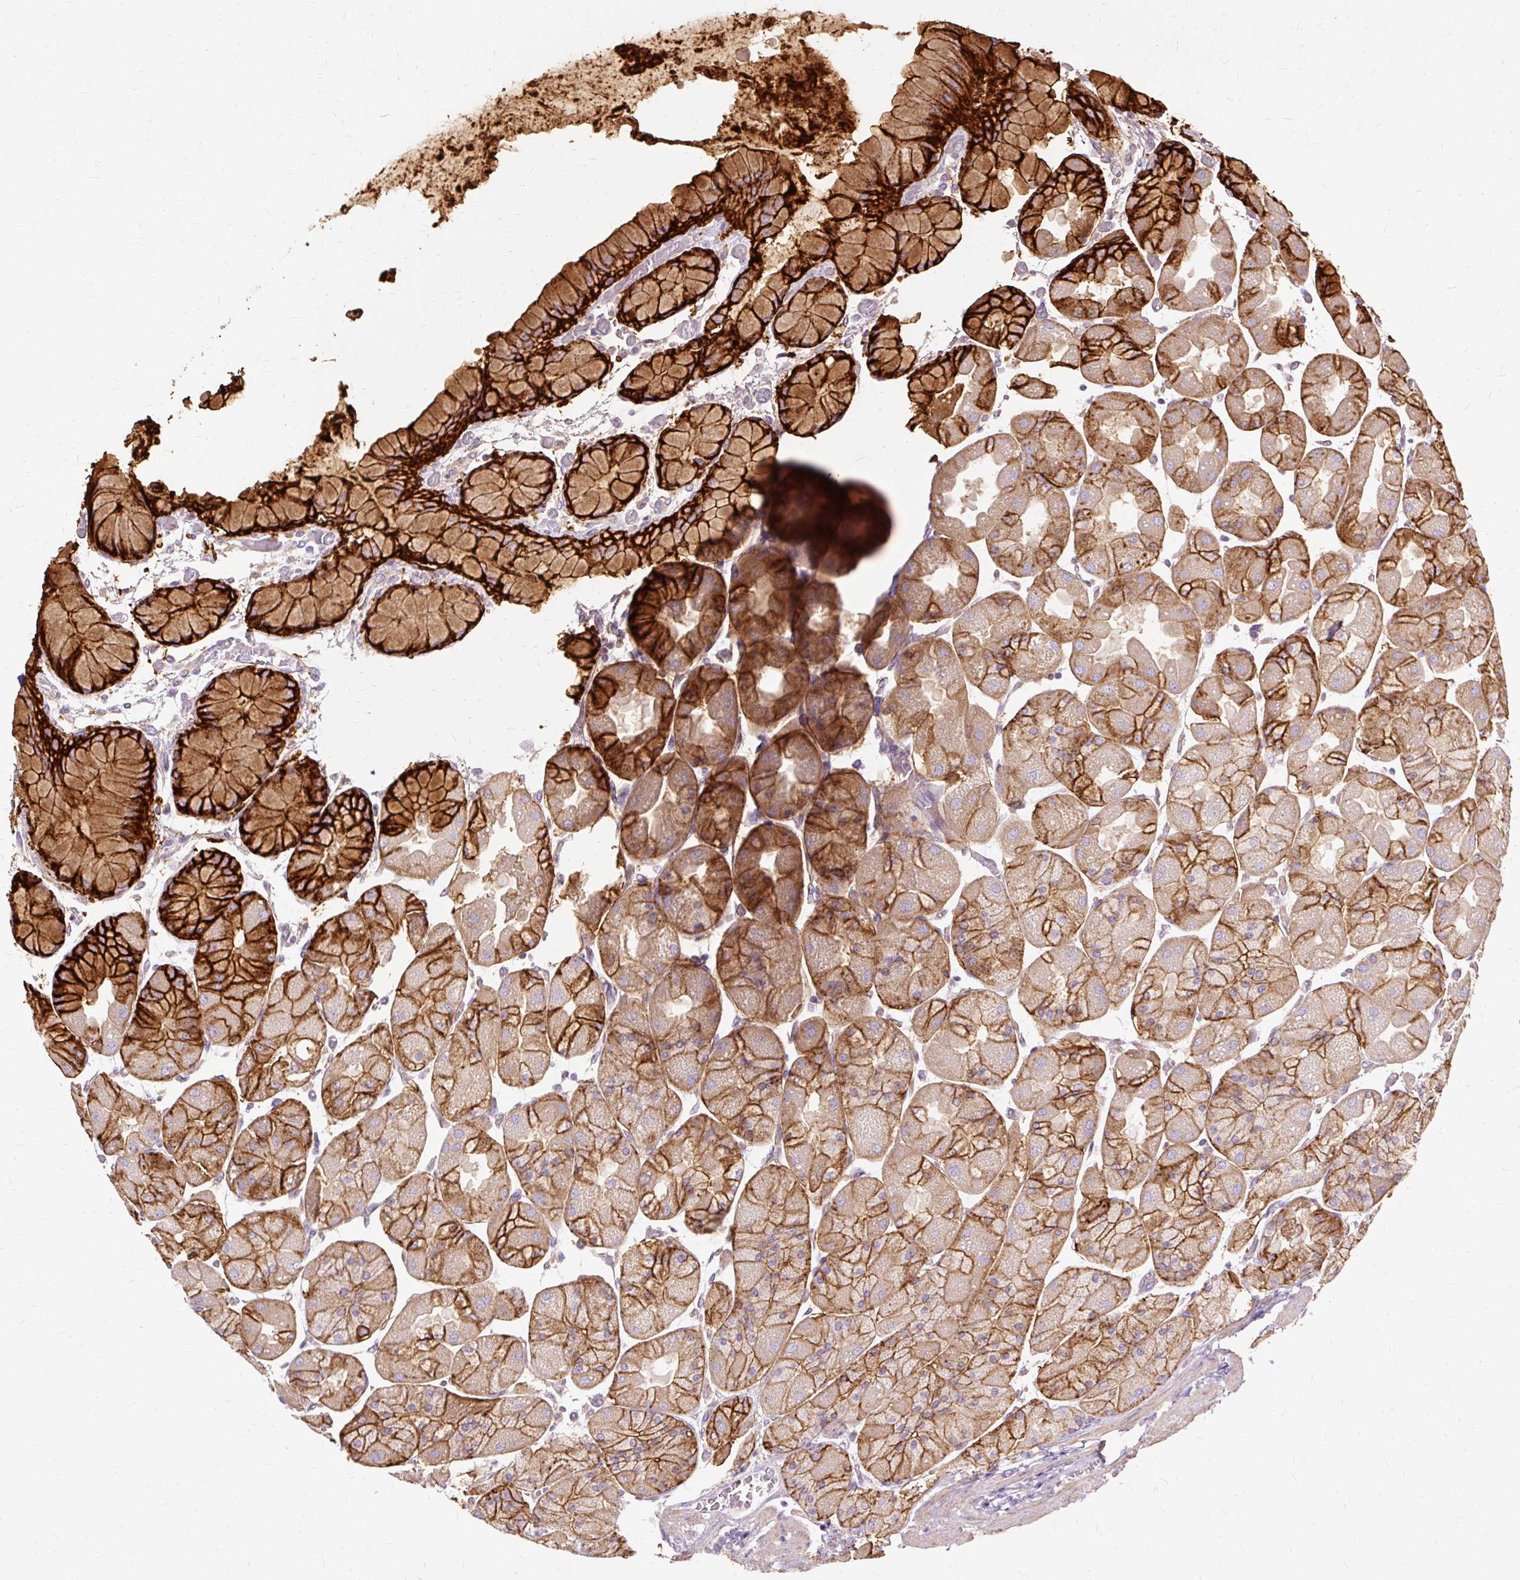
{"staining": {"intensity": "strong", "quantity": "25%-75%", "location": "cytoplasmic/membranous"}, "tissue": "stomach", "cell_type": "Glandular cells", "image_type": "normal", "snomed": [{"axis": "morphology", "description": "Normal tissue, NOS"}, {"axis": "topography", "description": "Stomach"}], "caption": "Immunohistochemistry (IHC) of normal stomach shows high levels of strong cytoplasmic/membranous positivity in approximately 25%-75% of glandular cells.", "gene": "TSPAN8", "patient": {"sex": "female", "age": 61}}